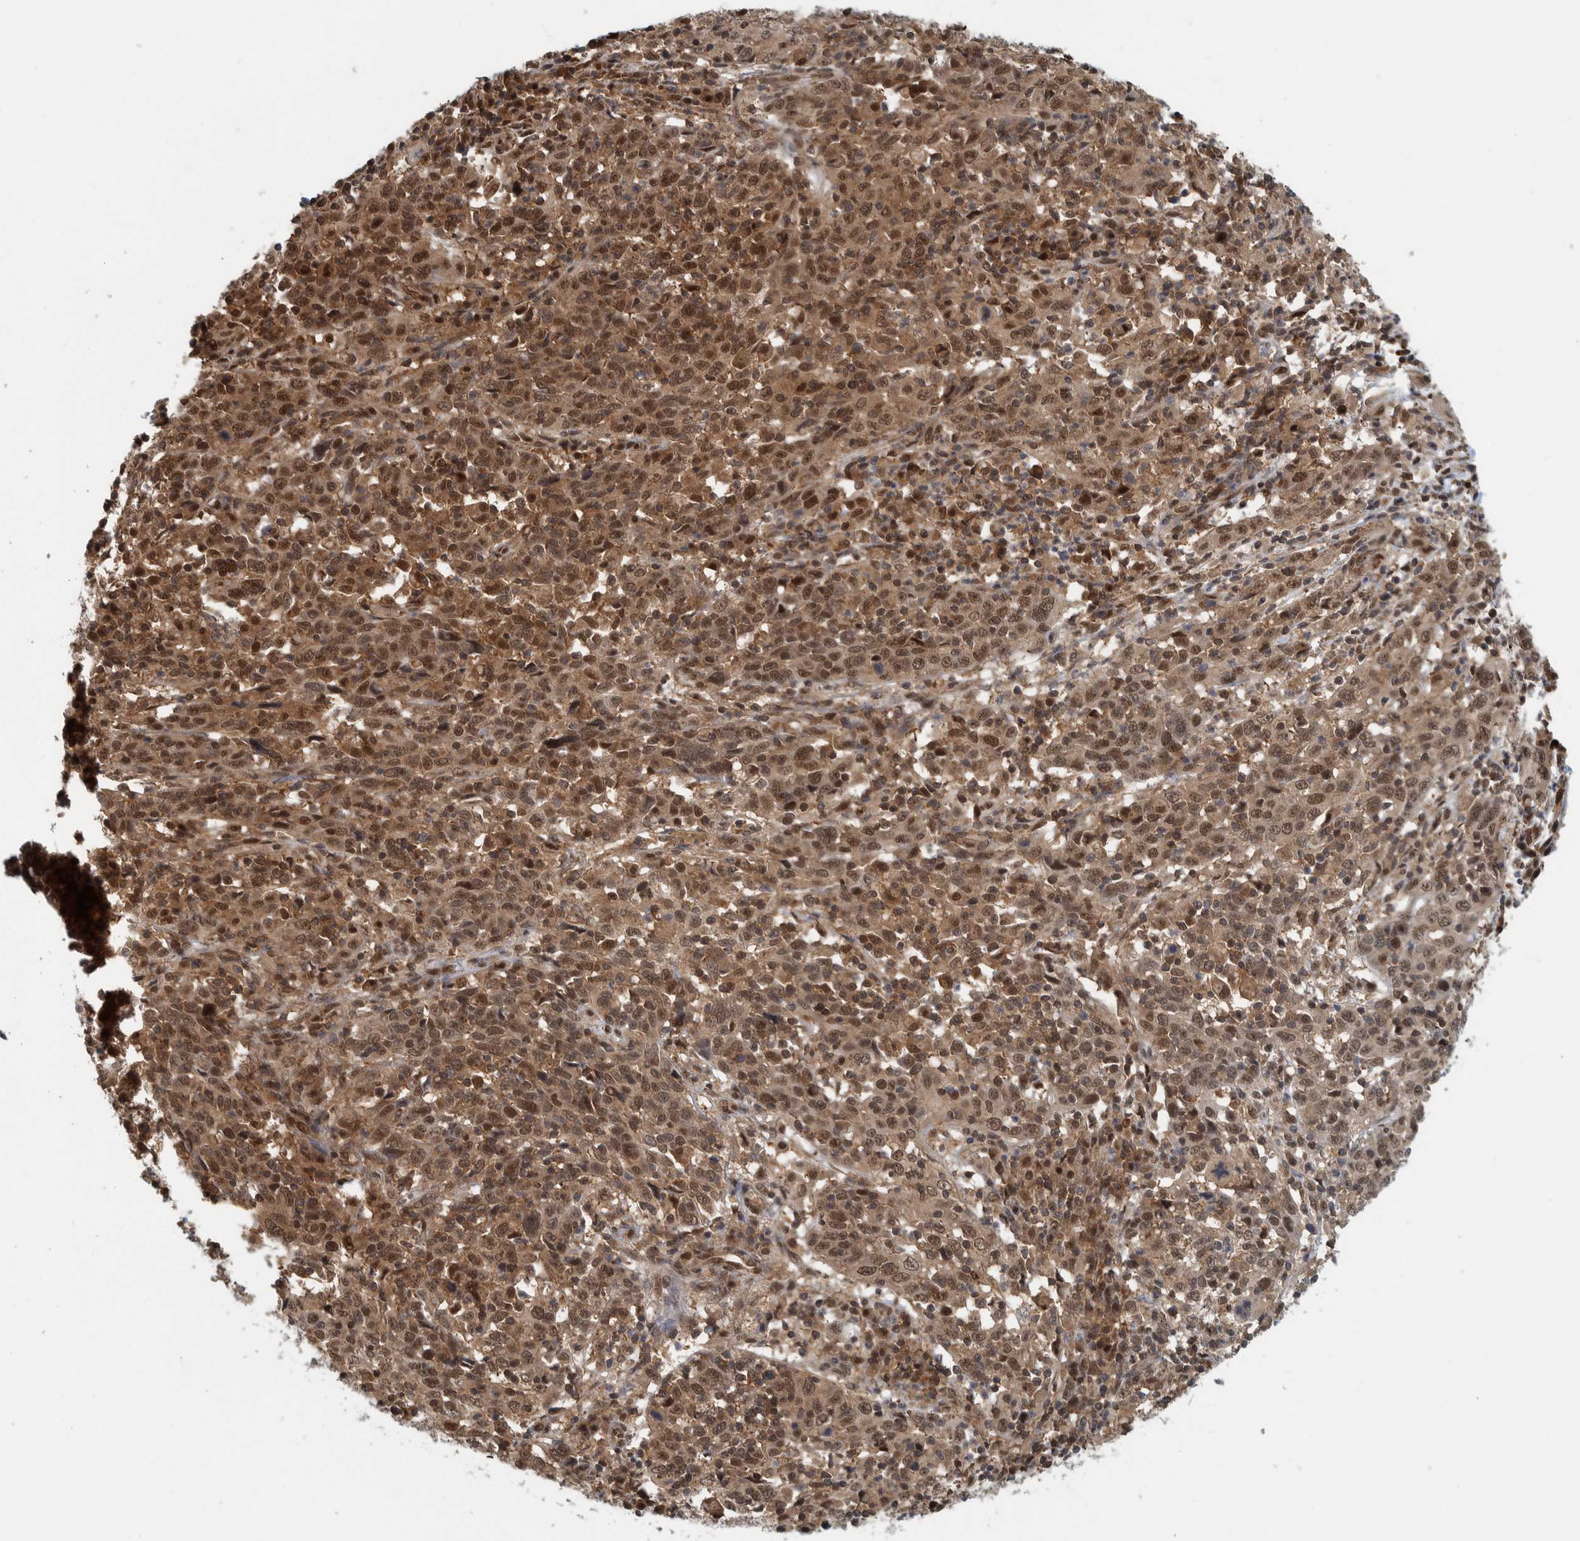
{"staining": {"intensity": "moderate", "quantity": ">75%", "location": "cytoplasmic/membranous,nuclear"}, "tissue": "cervical cancer", "cell_type": "Tumor cells", "image_type": "cancer", "snomed": [{"axis": "morphology", "description": "Squamous cell carcinoma, NOS"}, {"axis": "topography", "description": "Cervix"}], "caption": "High-power microscopy captured an immunohistochemistry histopathology image of cervical cancer, revealing moderate cytoplasmic/membranous and nuclear staining in approximately >75% of tumor cells. Using DAB (brown) and hematoxylin (blue) stains, captured at high magnification using brightfield microscopy.", "gene": "COPS3", "patient": {"sex": "female", "age": 46}}